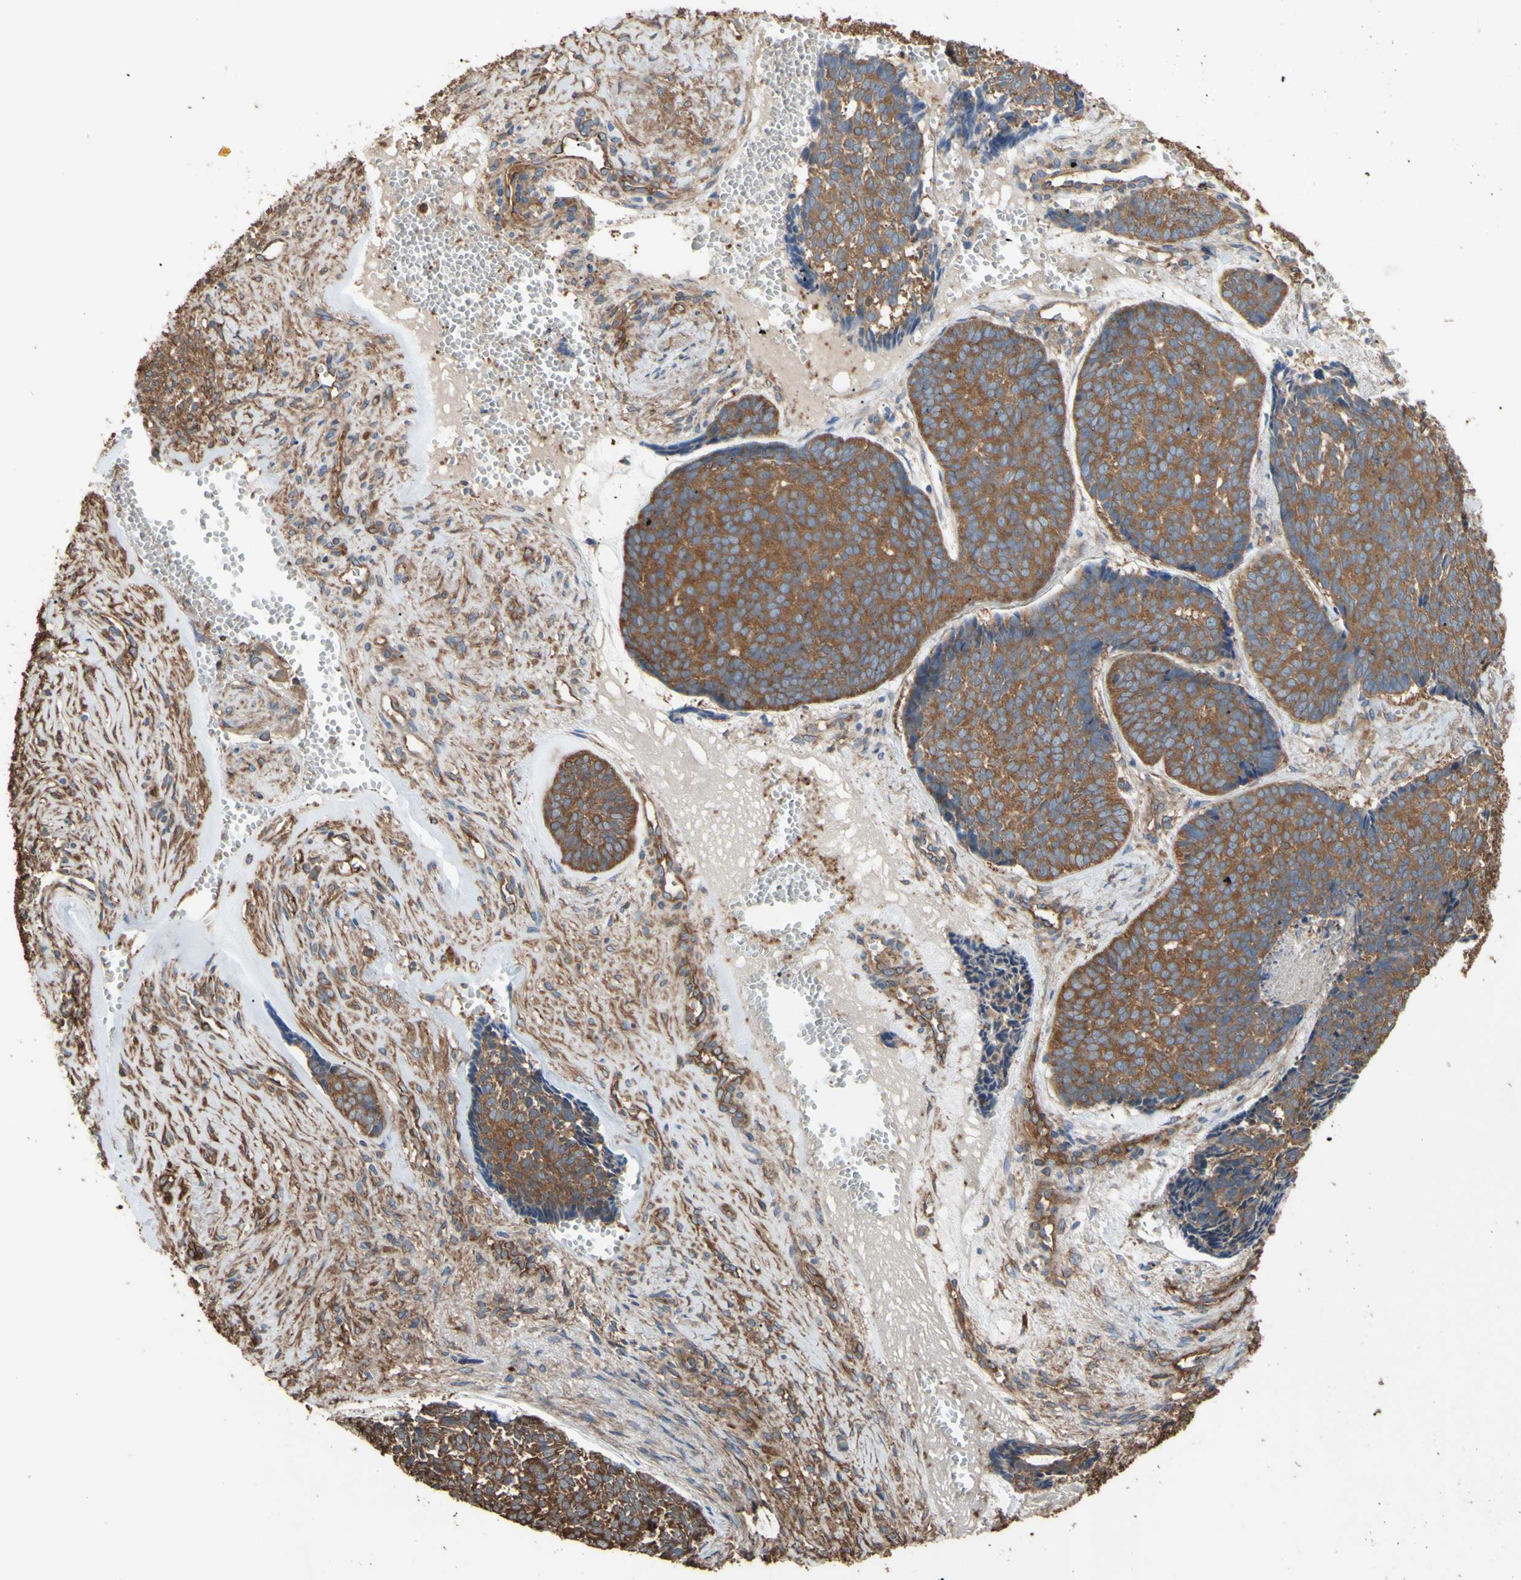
{"staining": {"intensity": "moderate", "quantity": ">75%", "location": "cytoplasmic/membranous"}, "tissue": "skin cancer", "cell_type": "Tumor cells", "image_type": "cancer", "snomed": [{"axis": "morphology", "description": "Basal cell carcinoma"}, {"axis": "topography", "description": "Skin"}], "caption": "Immunohistochemistry (IHC) (DAB (3,3'-diaminobenzidine)) staining of skin basal cell carcinoma reveals moderate cytoplasmic/membranous protein positivity in about >75% of tumor cells. (Brightfield microscopy of DAB IHC at high magnification).", "gene": "CTTN", "patient": {"sex": "male", "age": 84}}